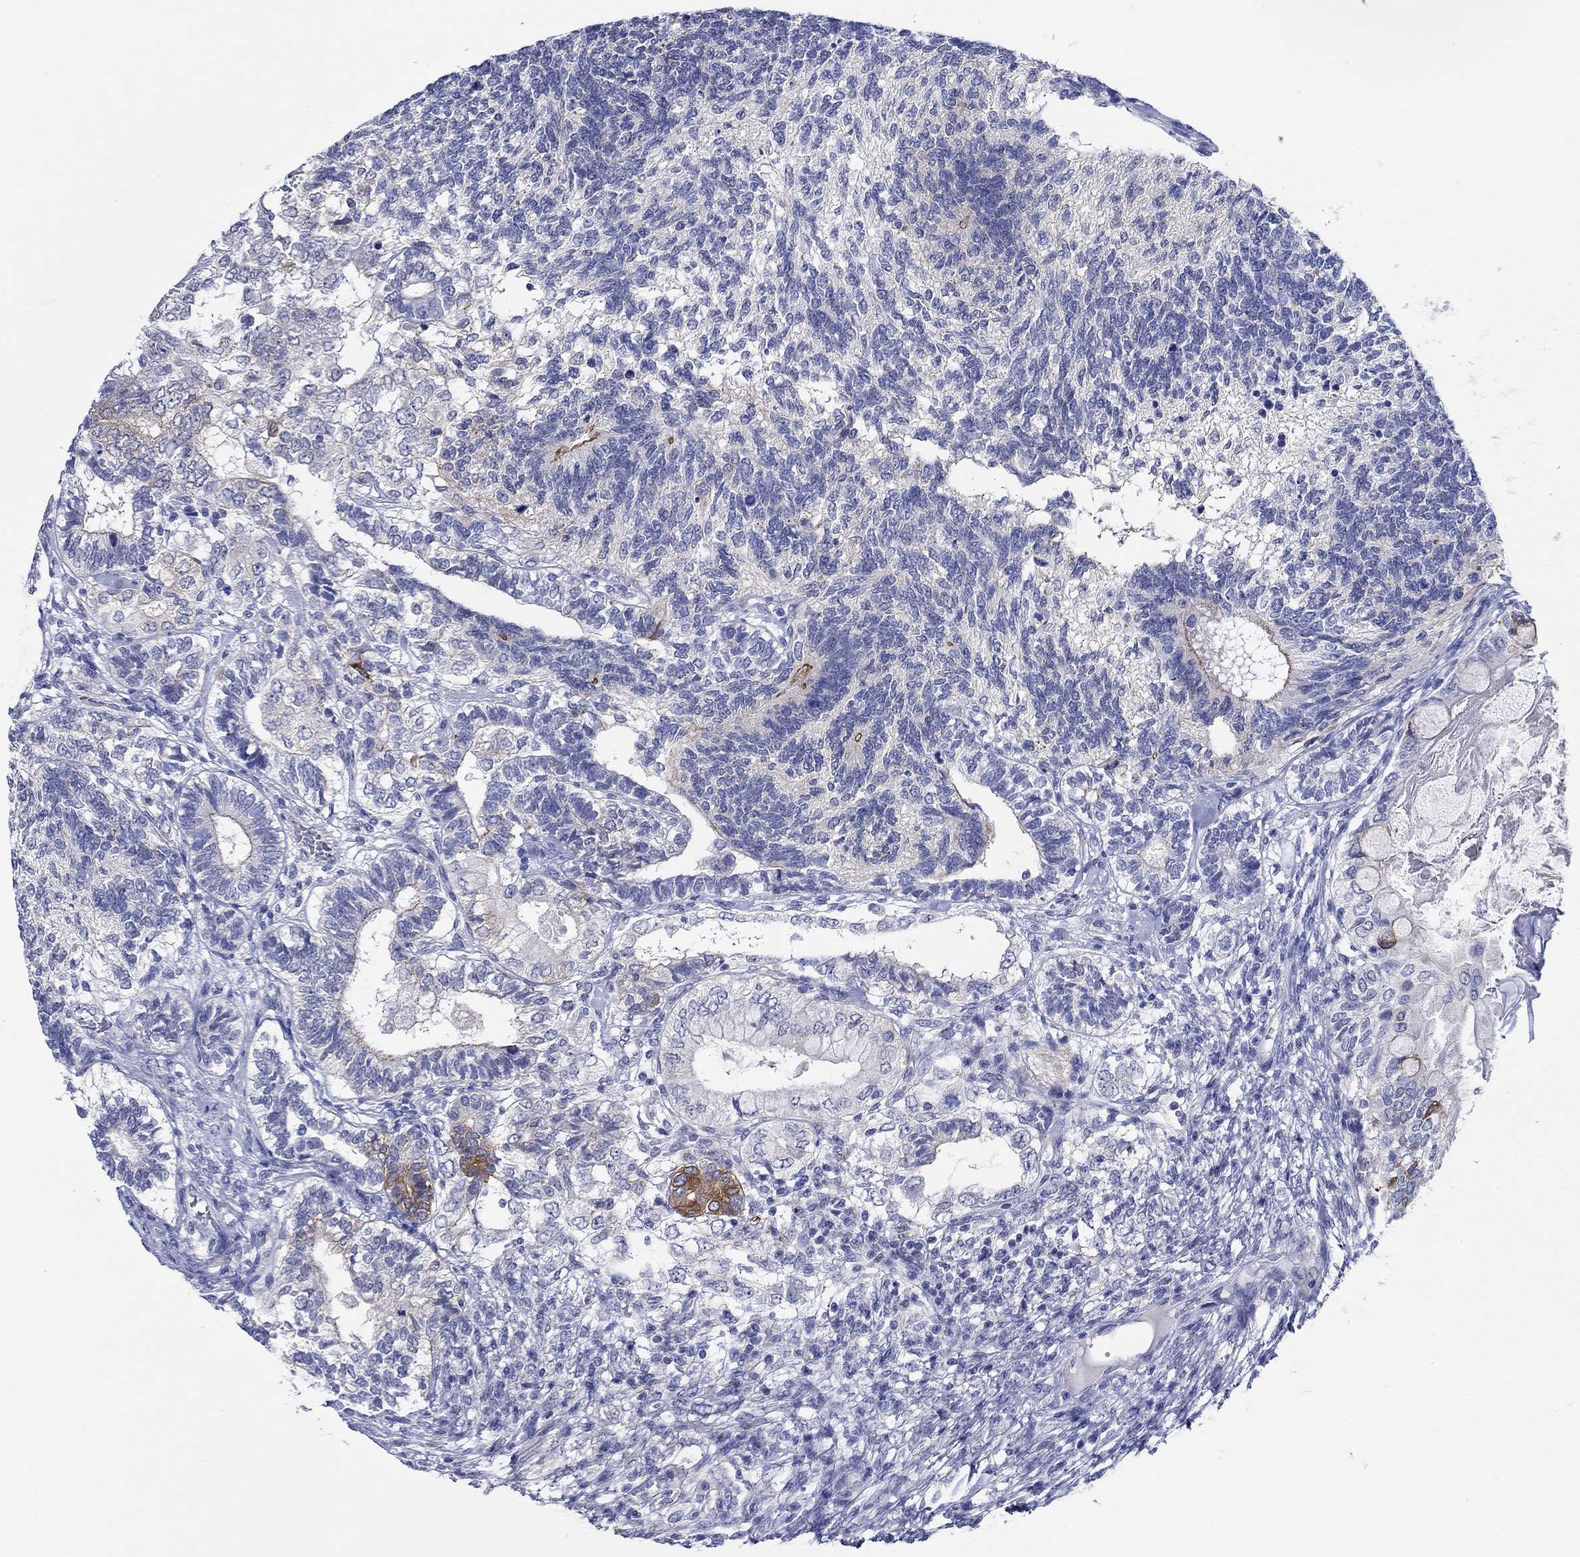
{"staining": {"intensity": "negative", "quantity": "none", "location": "none"}, "tissue": "testis cancer", "cell_type": "Tumor cells", "image_type": "cancer", "snomed": [{"axis": "morphology", "description": "Seminoma, NOS"}, {"axis": "morphology", "description": "Carcinoma, Embryonal, NOS"}, {"axis": "topography", "description": "Testis"}], "caption": "Immunohistochemistry of human seminoma (testis) exhibits no positivity in tumor cells.", "gene": "RAP1GAP", "patient": {"sex": "male", "age": 41}}